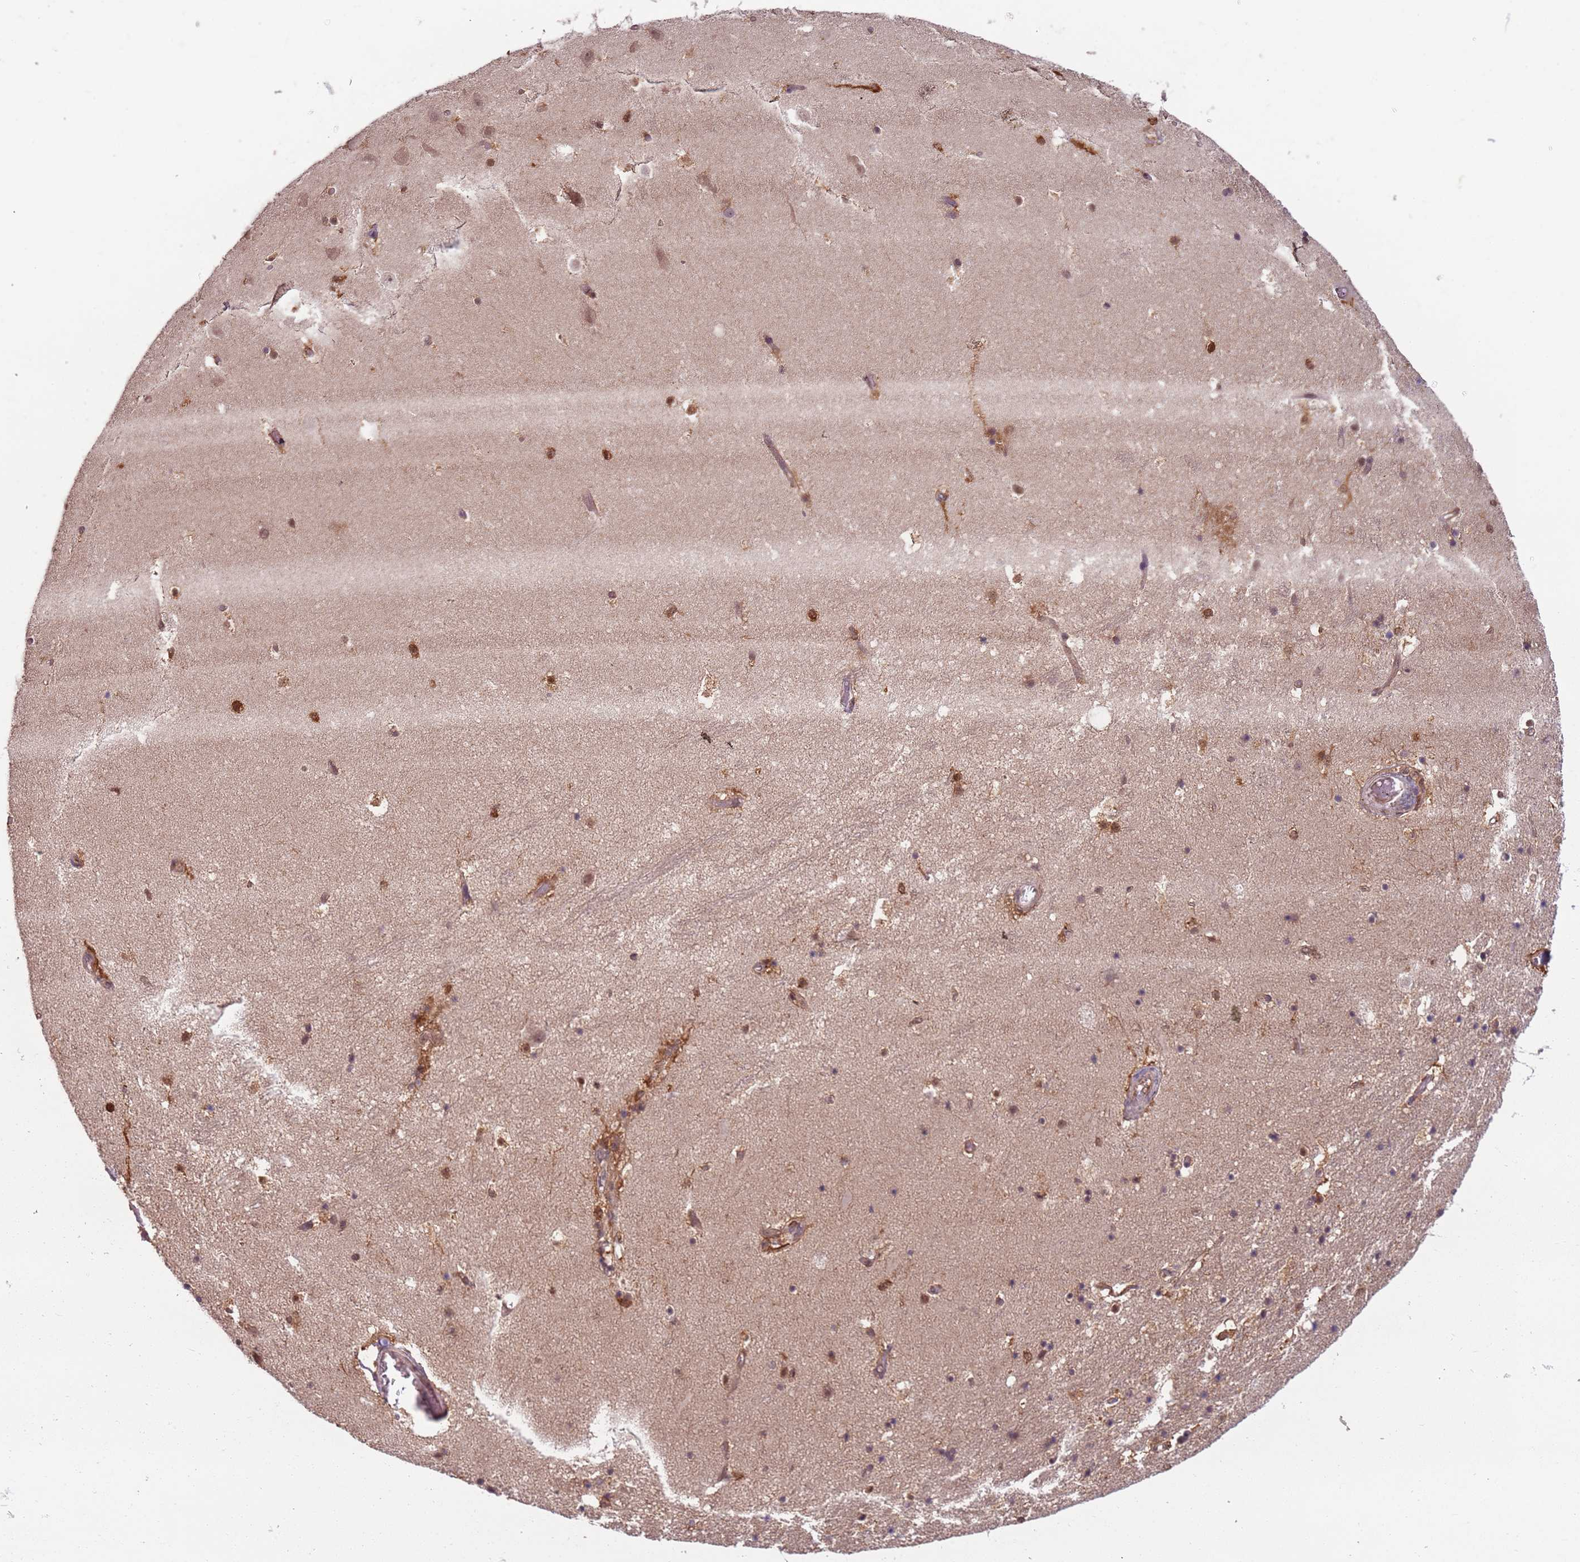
{"staining": {"intensity": "moderate", "quantity": "<25%", "location": "cytoplasmic/membranous,nuclear"}, "tissue": "hippocampus", "cell_type": "Glial cells", "image_type": "normal", "snomed": [{"axis": "morphology", "description": "Normal tissue, NOS"}, {"axis": "topography", "description": "Hippocampus"}], "caption": "Immunohistochemistry (IHC) (DAB (3,3'-diaminobenzidine)) staining of unremarkable hippocampus reveals moderate cytoplasmic/membranous,nuclear protein positivity in about <25% of glial cells.", "gene": "PGLS", "patient": {"sex": "female", "age": 52}}